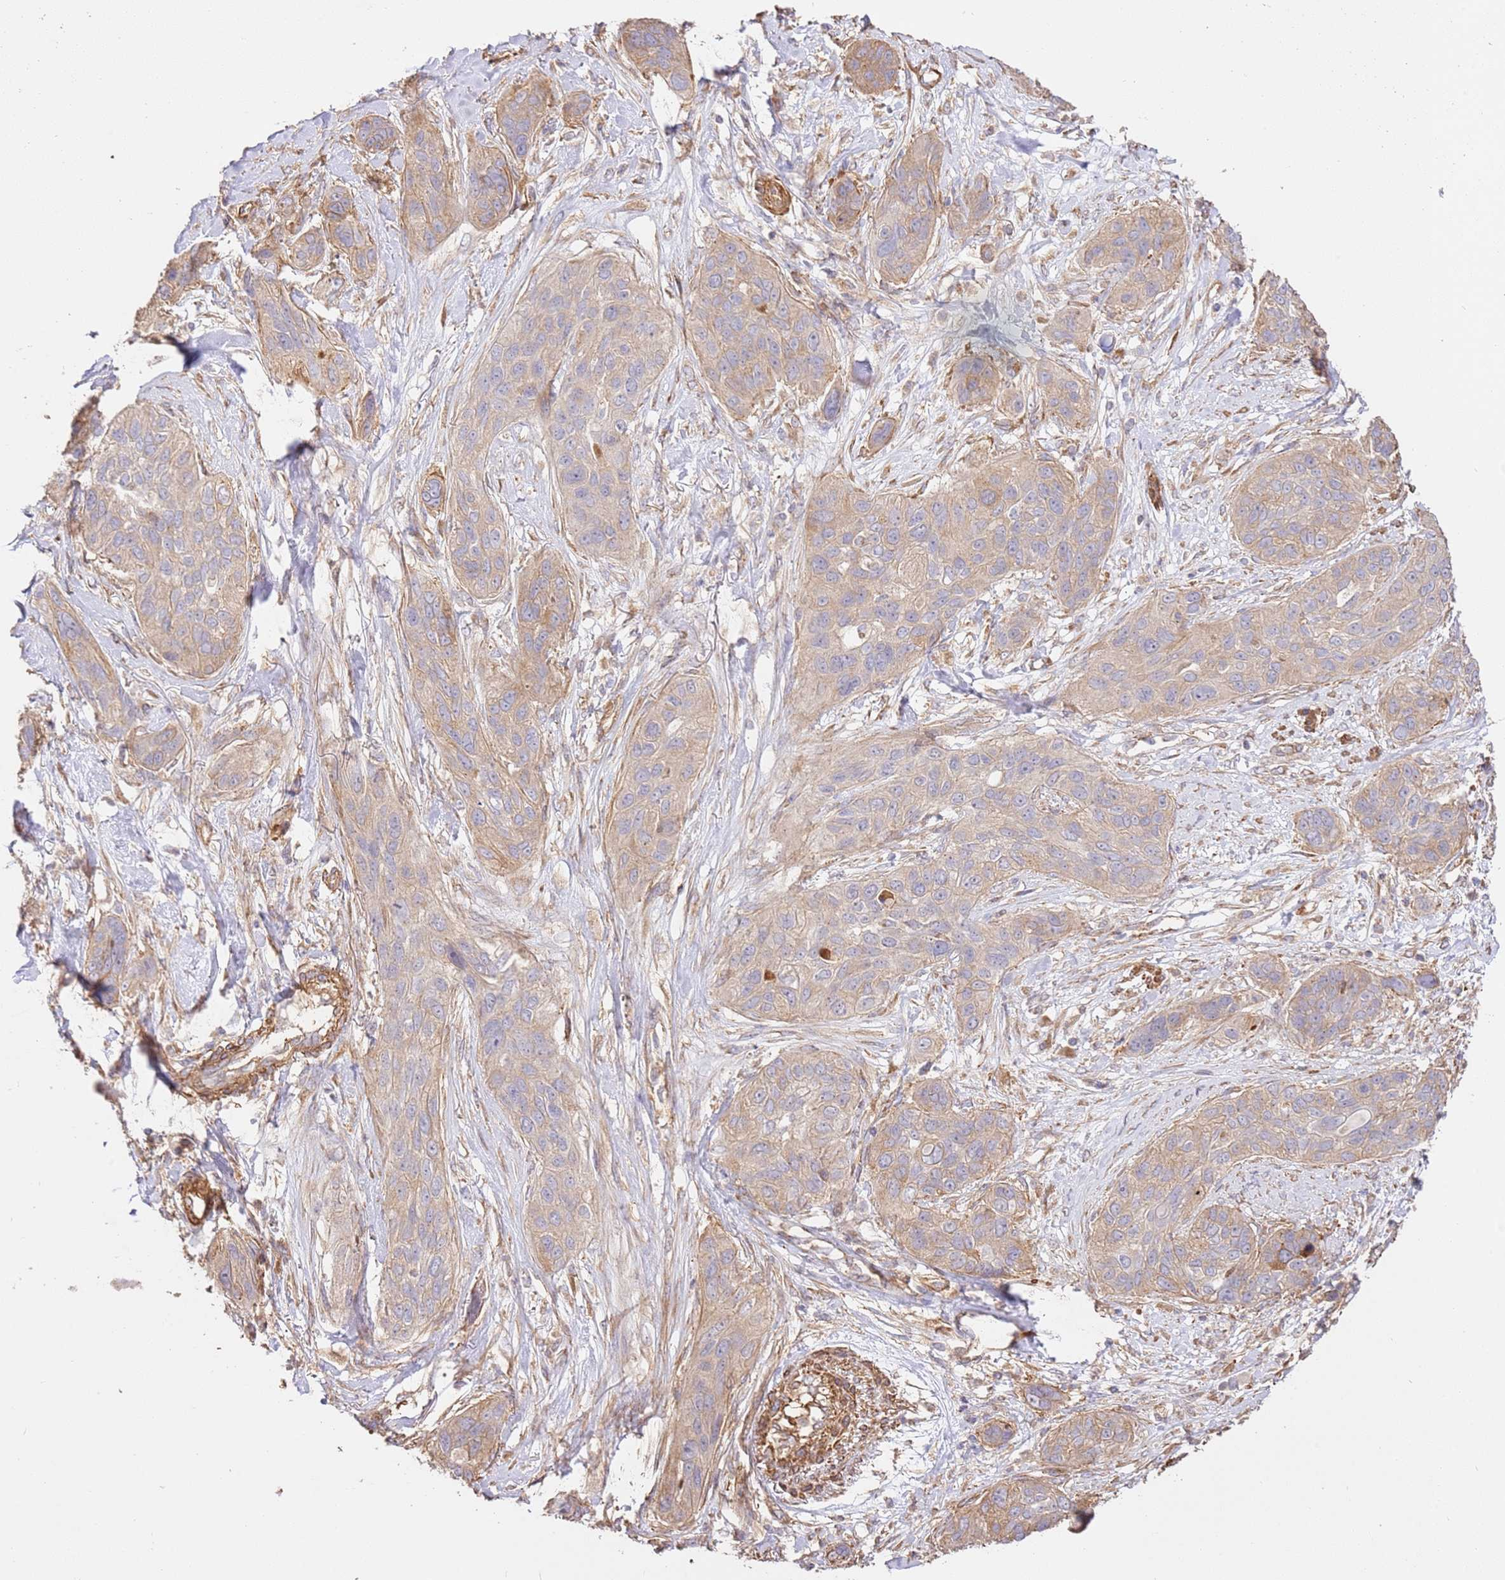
{"staining": {"intensity": "weak", "quantity": "25%-75%", "location": "cytoplasmic/membranous"}, "tissue": "lung cancer", "cell_type": "Tumor cells", "image_type": "cancer", "snomed": [{"axis": "morphology", "description": "Squamous cell carcinoma, NOS"}, {"axis": "topography", "description": "Lung"}], "caption": "IHC micrograph of lung cancer (squamous cell carcinoma) stained for a protein (brown), which demonstrates low levels of weak cytoplasmic/membranous expression in approximately 25%-75% of tumor cells.", "gene": "ZBTB39", "patient": {"sex": "female", "age": 70}}